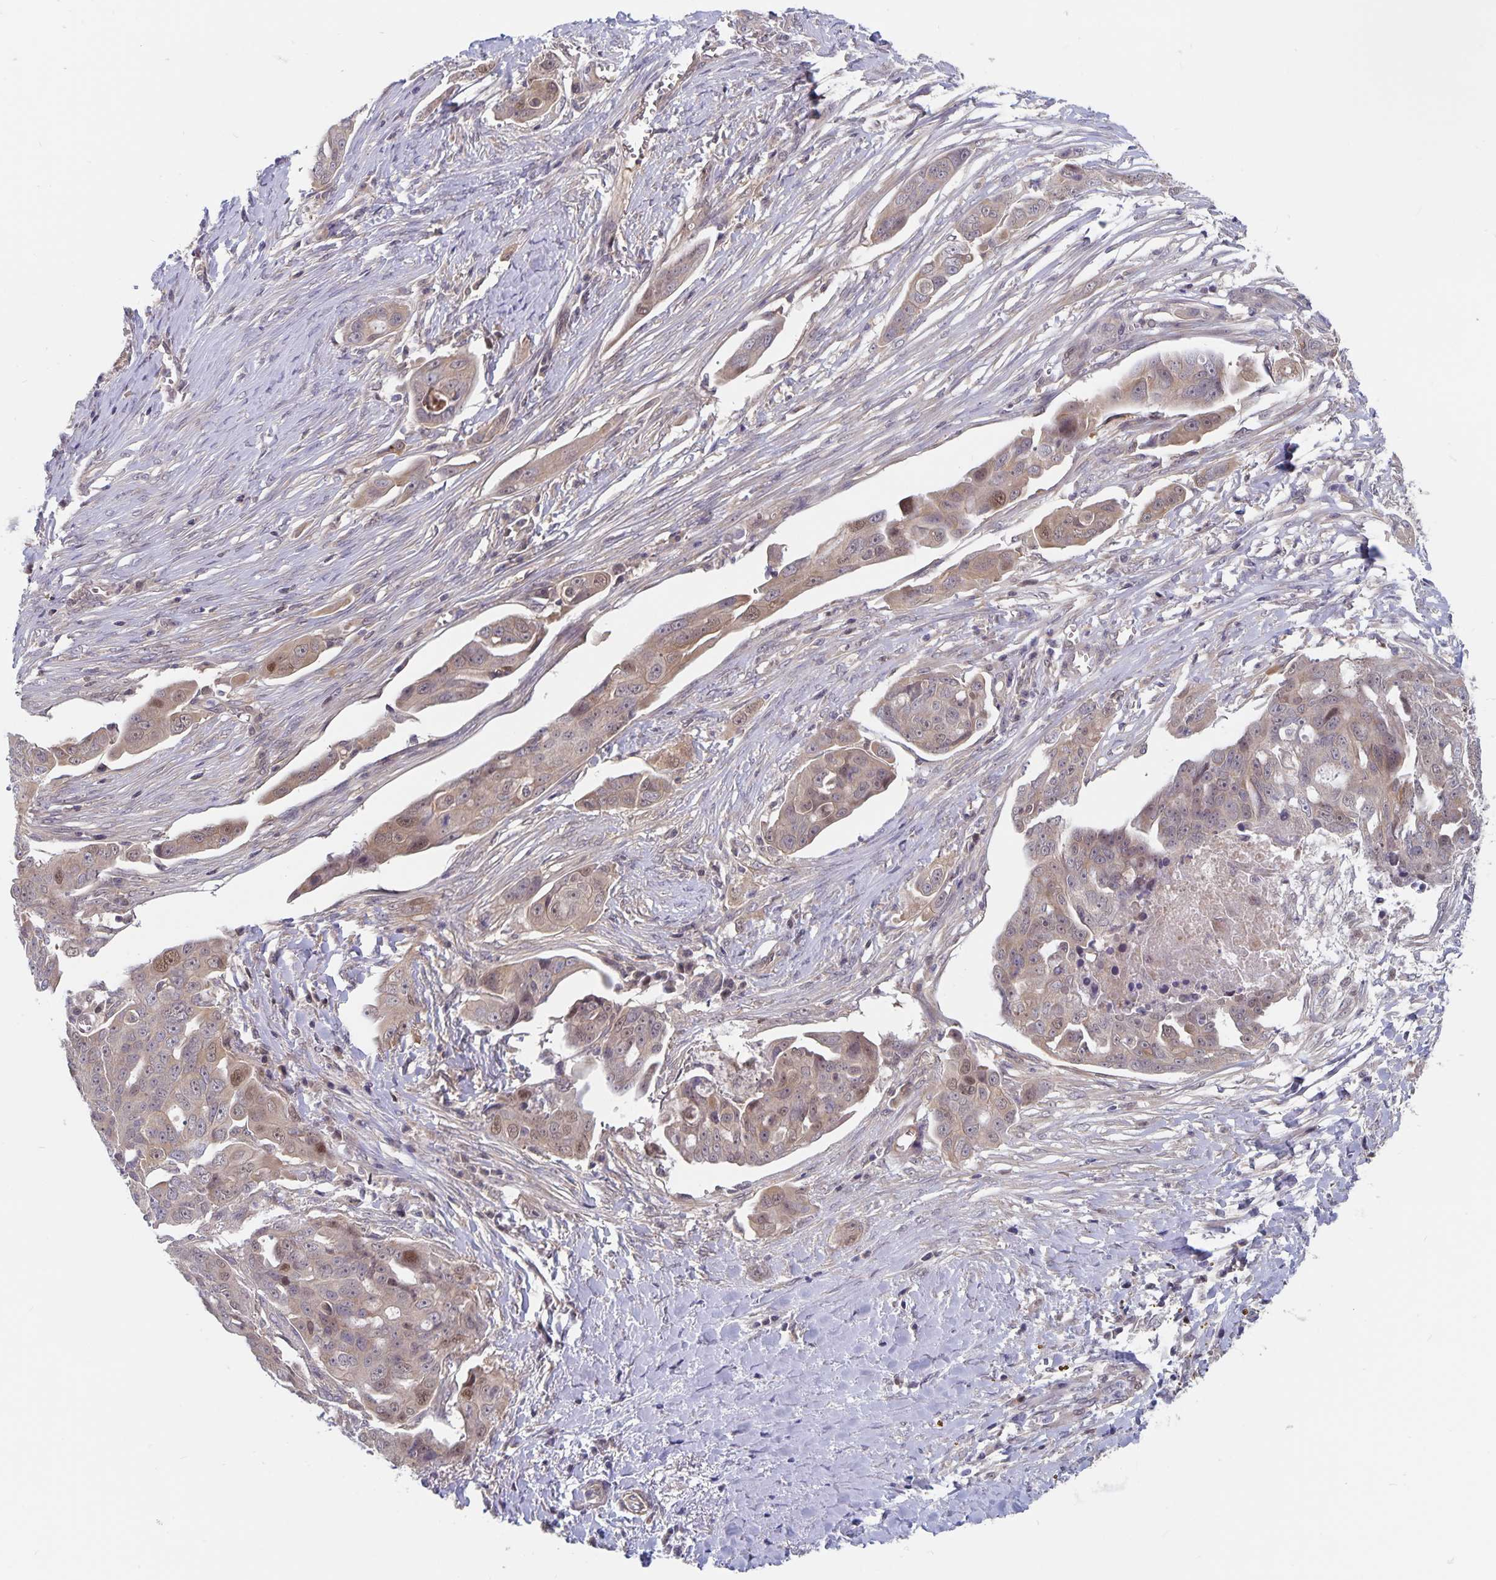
{"staining": {"intensity": "weak", "quantity": "25%-75%", "location": "cytoplasmic/membranous,nuclear"}, "tissue": "ovarian cancer", "cell_type": "Tumor cells", "image_type": "cancer", "snomed": [{"axis": "morphology", "description": "Carcinoma, endometroid"}, {"axis": "topography", "description": "Ovary"}], "caption": "This micrograph reveals ovarian cancer (endometroid carcinoma) stained with immunohistochemistry to label a protein in brown. The cytoplasmic/membranous and nuclear of tumor cells show weak positivity for the protein. Nuclei are counter-stained blue.", "gene": "BAG6", "patient": {"sex": "female", "age": 70}}